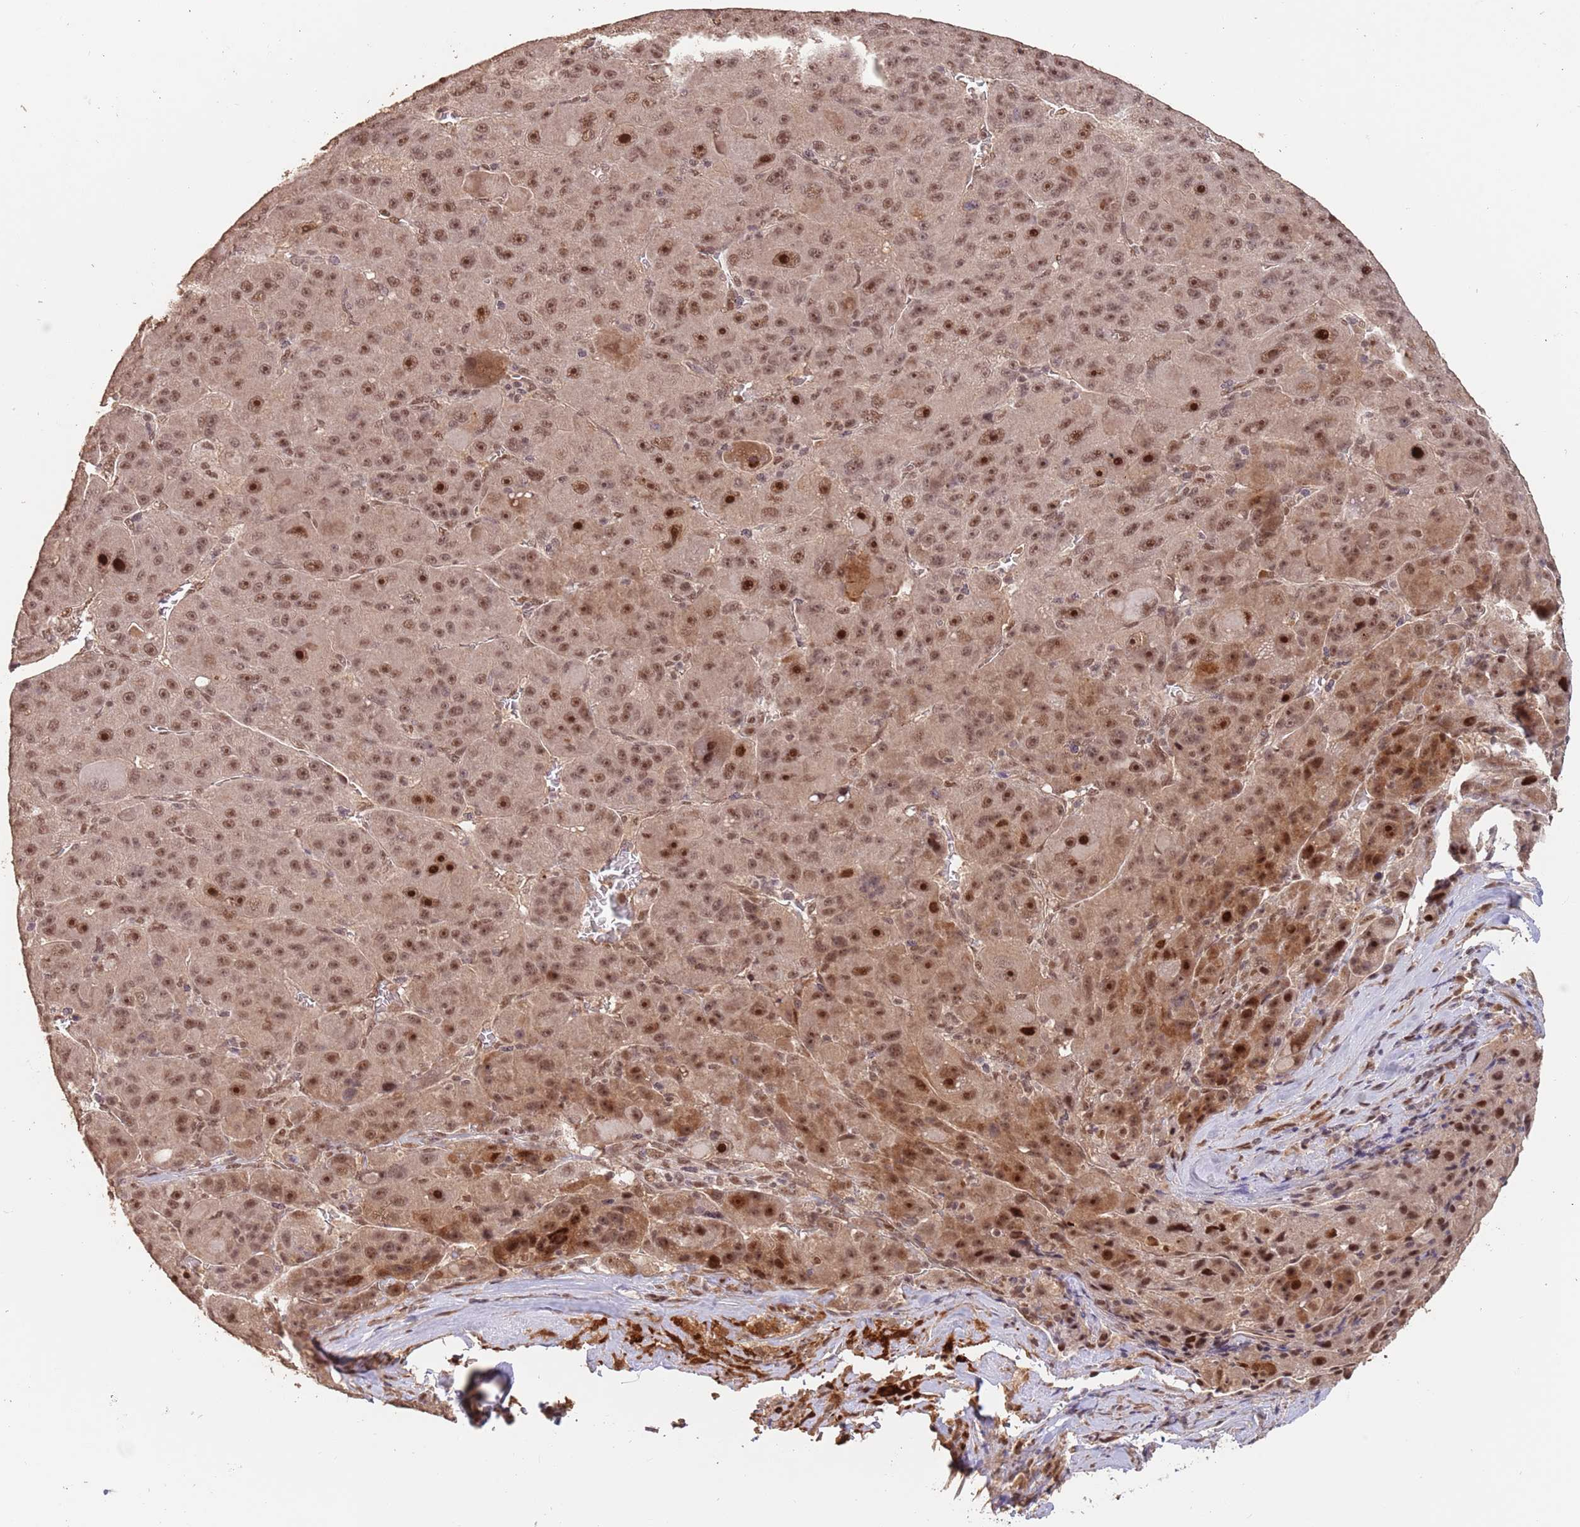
{"staining": {"intensity": "moderate", "quantity": ">75%", "location": "nuclear"}, "tissue": "liver cancer", "cell_type": "Tumor cells", "image_type": "cancer", "snomed": [{"axis": "morphology", "description": "Carcinoma, Hepatocellular, NOS"}, {"axis": "topography", "description": "Liver"}], "caption": "Liver cancer stained with a protein marker demonstrates moderate staining in tumor cells.", "gene": "RFXANK", "patient": {"sex": "male", "age": 76}}